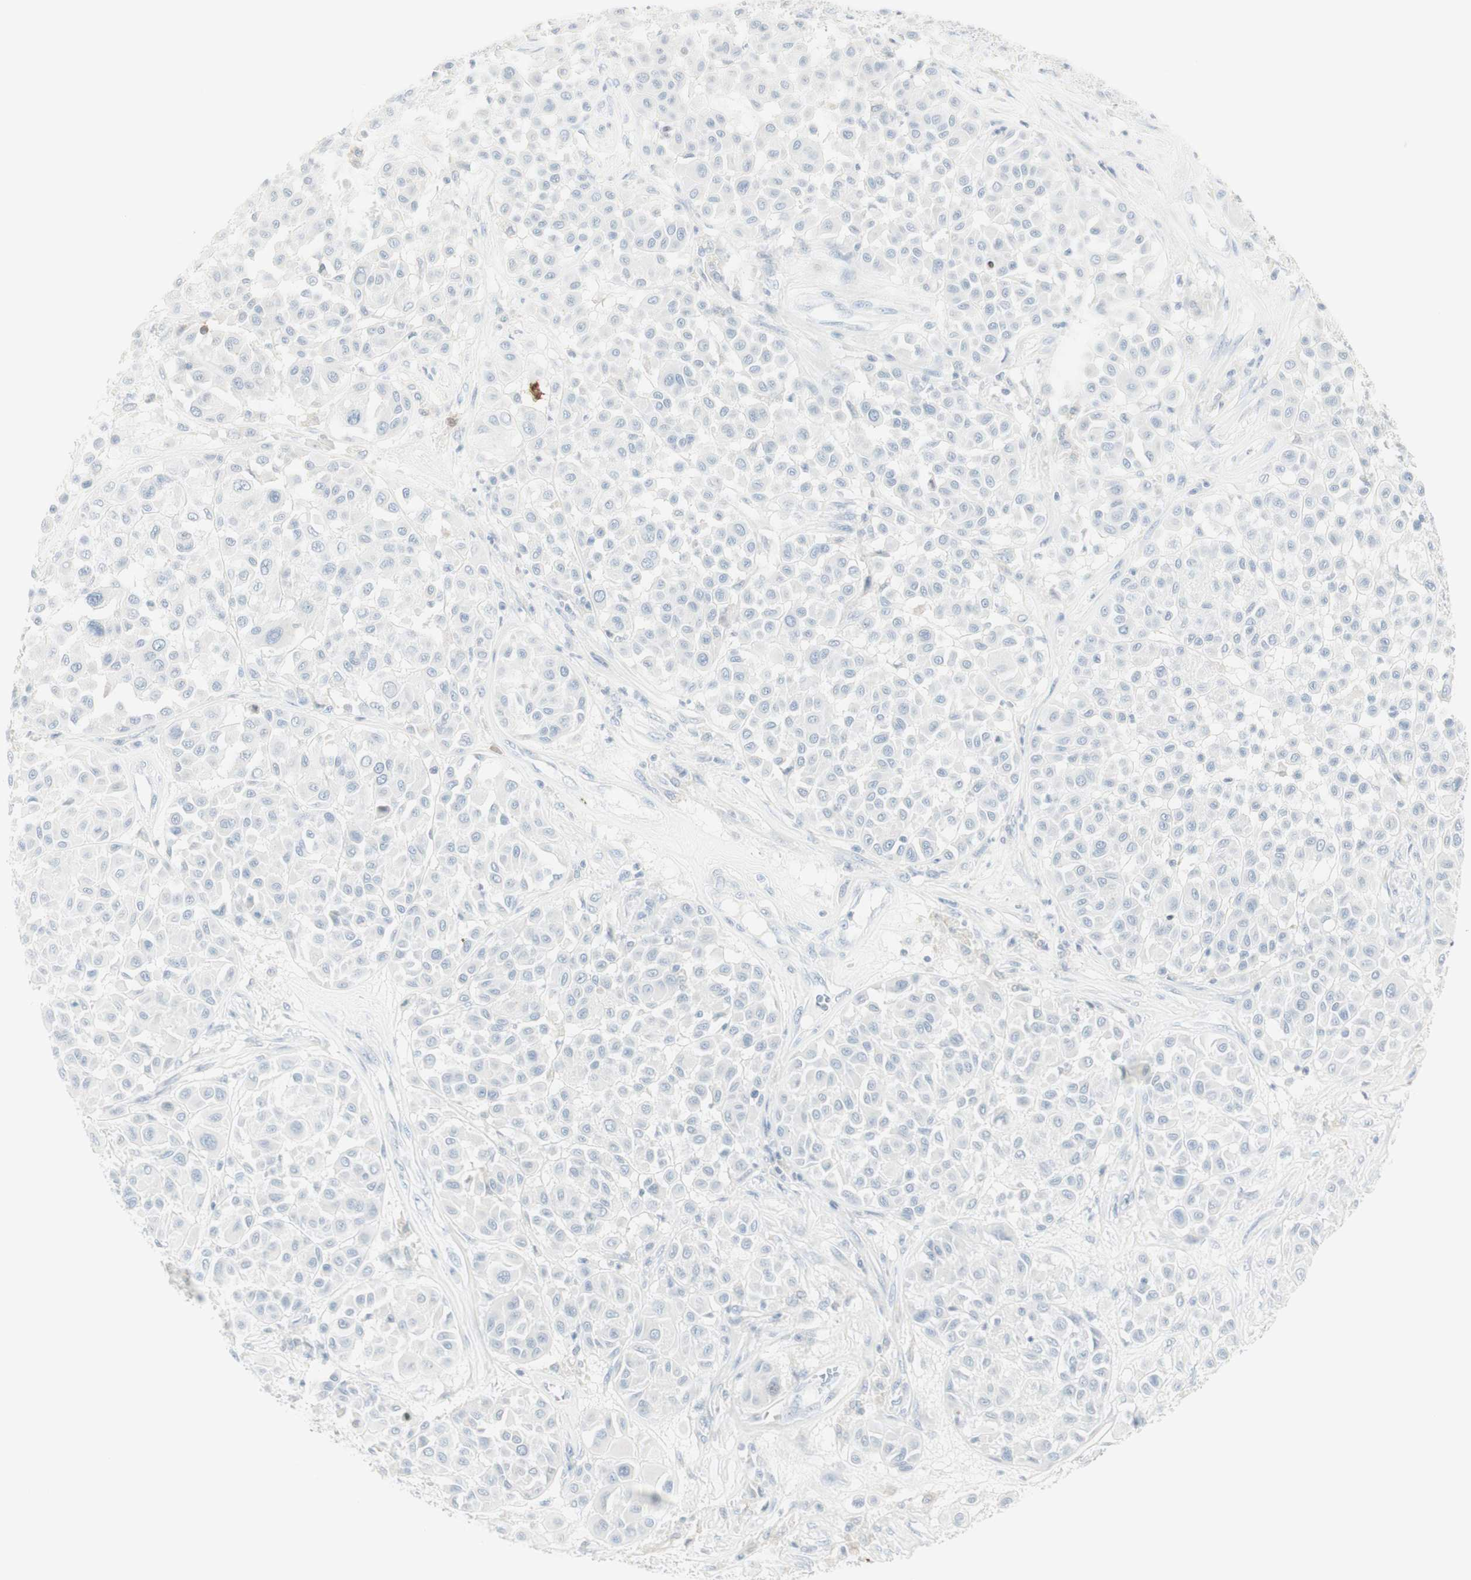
{"staining": {"intensity": "negative", "quantity": "none", "location": "none"}, "tissue": "melanoma", "cell_type": "Tumor cells", "image_type": "cancer", "snomed": [{"axis": "morphology", "description": "Malignant melanoma, Metastatic site"}, {"axis": "topography", "description": "Soft tissue"}], "caption": "Immunohistochemistry (IHC) image of neoplastic tissue: melanoma stained with DAB demonstrates no significant protein expression in tumor cells.", "gene": "MDK", "patient": {"sex": "male", "age": 41}}